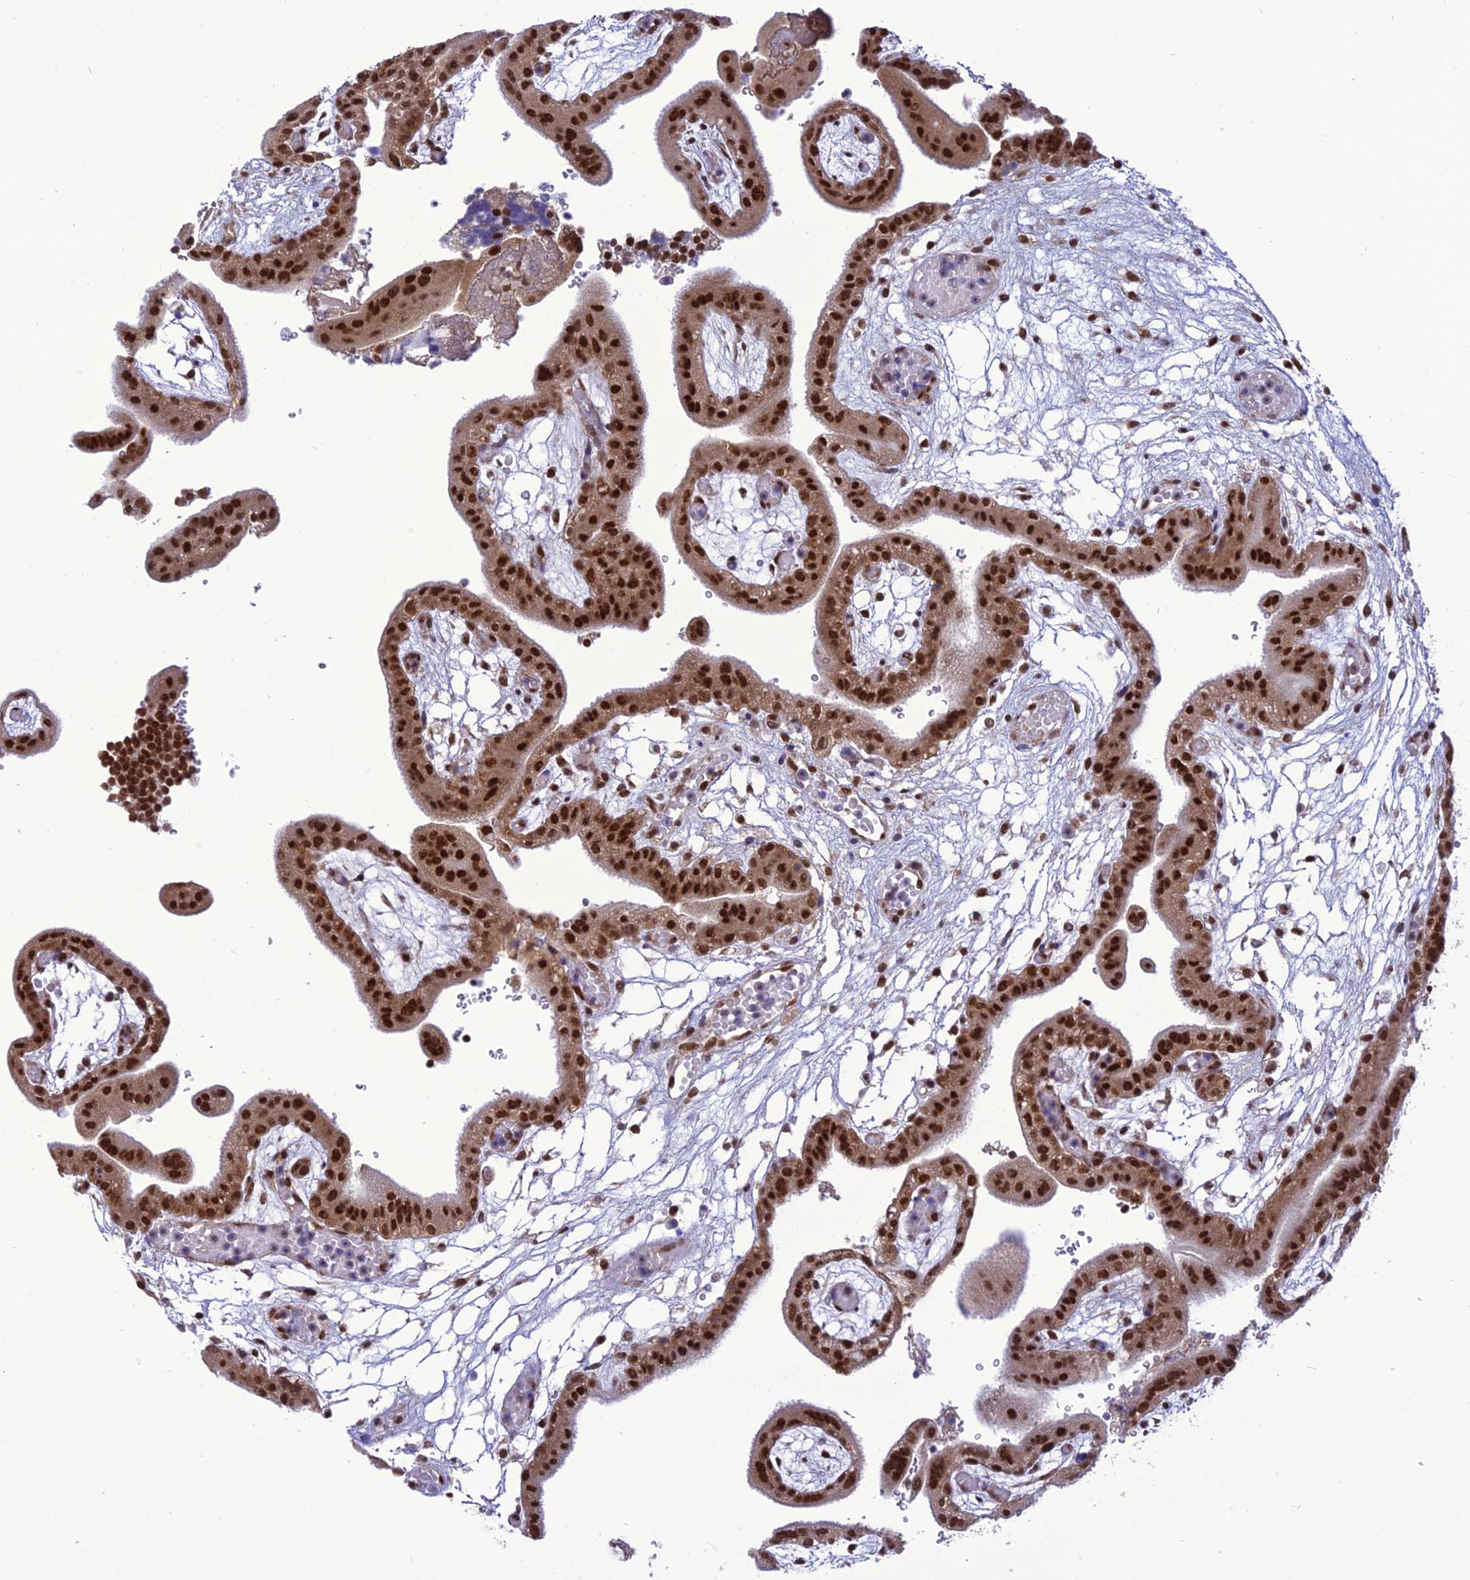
{"staining": {"intensity": "strong", "quantity": ">75%", "location": "nuclear"}, "tissue": "placenta", "cell_type": "Trophoblastic cells", "image_type": "normal", "snomed": [{"axis": "morphology", "description": "Normal tissue, NOS"}, {"axis": "topography", "description": "Placenta"}], "caption": "Trophoblastic cells exhibit strong nuclear staining in about >75% of cells in unremarkable placenta.", "gene": "DDX1", "patient": {"sex": "female", "age": 18}}